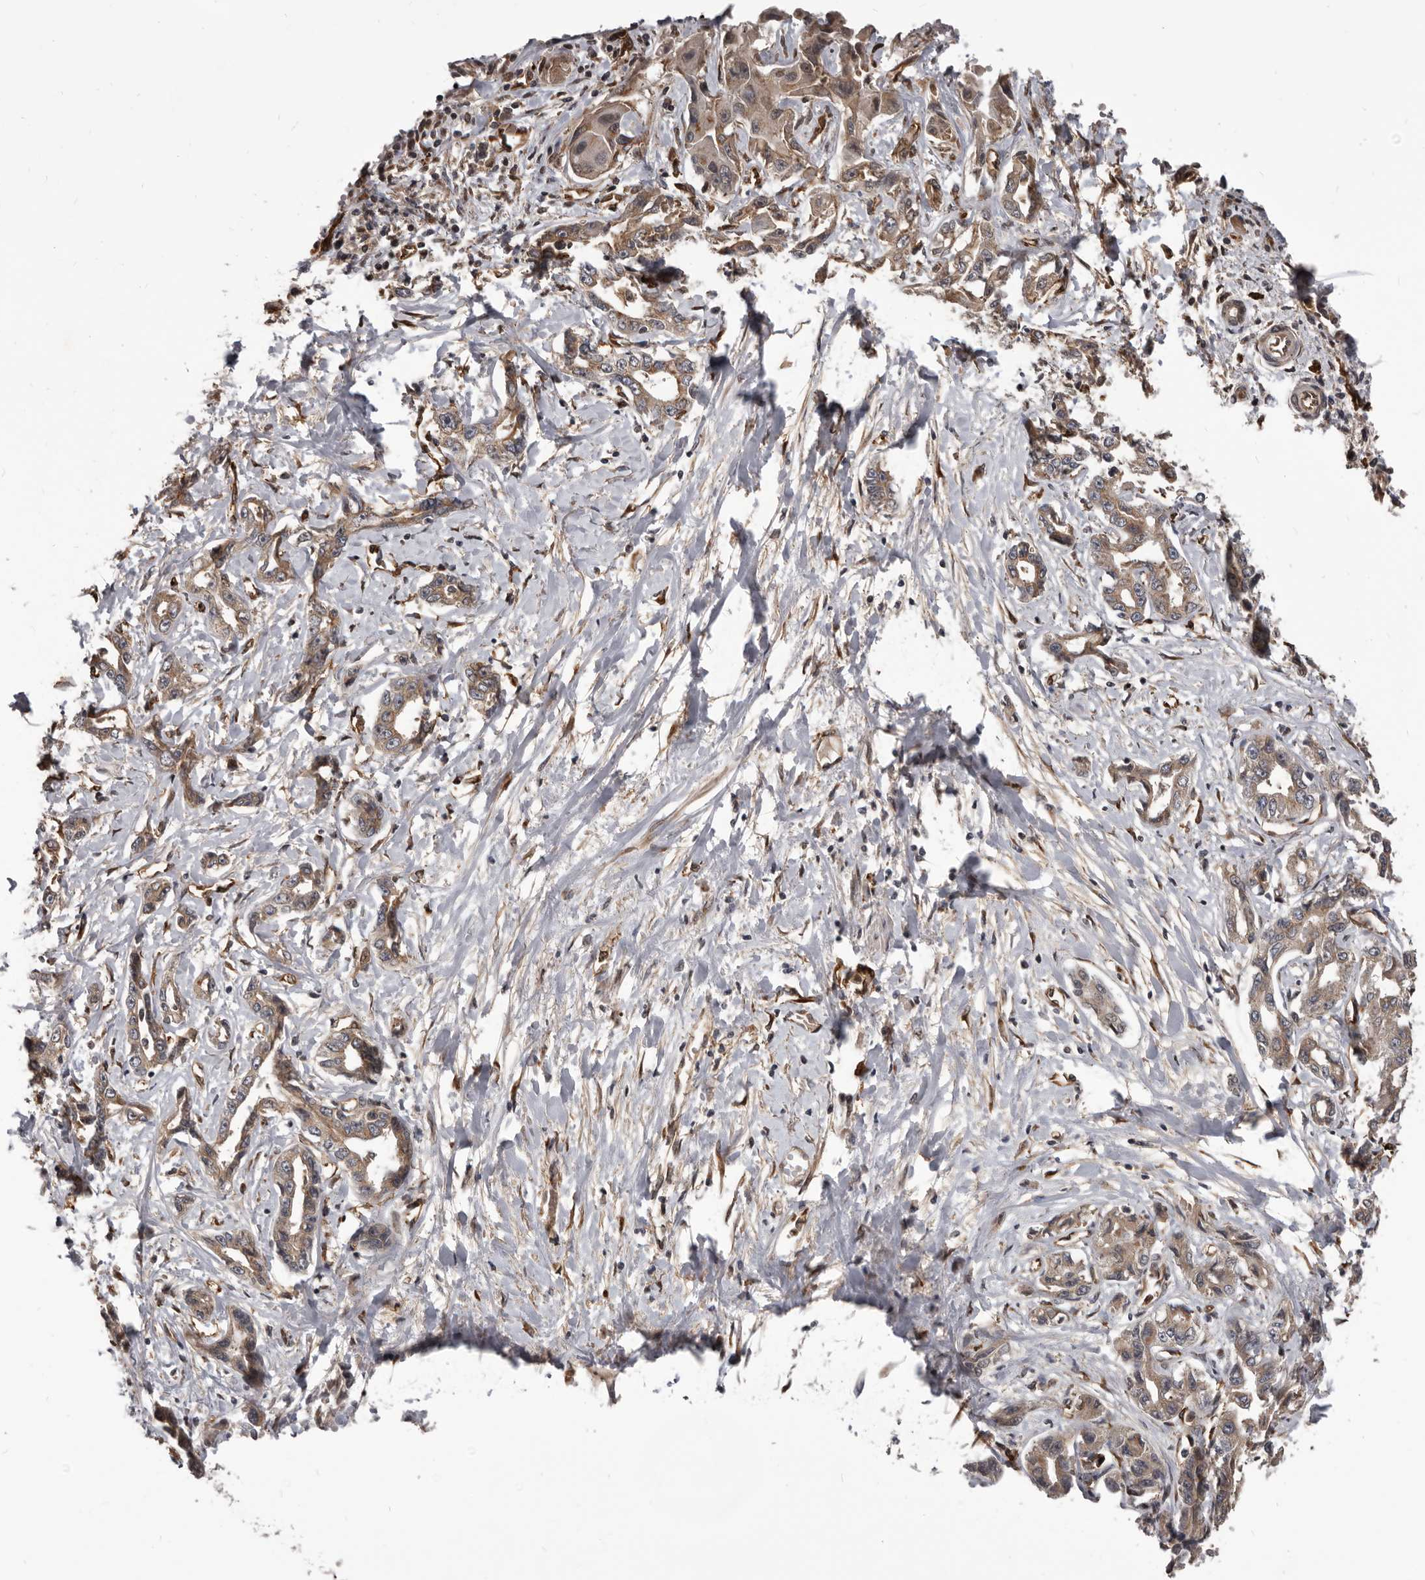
{"staining": {"intensity": "weak", "quantity": ">75%", "location": "cytoplasmic/membranous"}, "tissue": "liver cancer", "cell_type": "Tumor cells", "image_type": "cancer", "snomed": [{"axis": "morphology", "description": "Cholangiocarcinoma"}, {"axis": "topography", "description": "Liver"}], "caption": "Immunohistochemistry histopathology image of neoplastic tissue: human liver cancer stained using immunohistochemistry displays low levels of weak protein expression localized specifically in the cytoplasmic/membranous of tumor cells, appearing as a cytoplasmic/membranous brown color.", "gene": "ADAMTS20", "patient": {"sex": "male", "age": 59}}